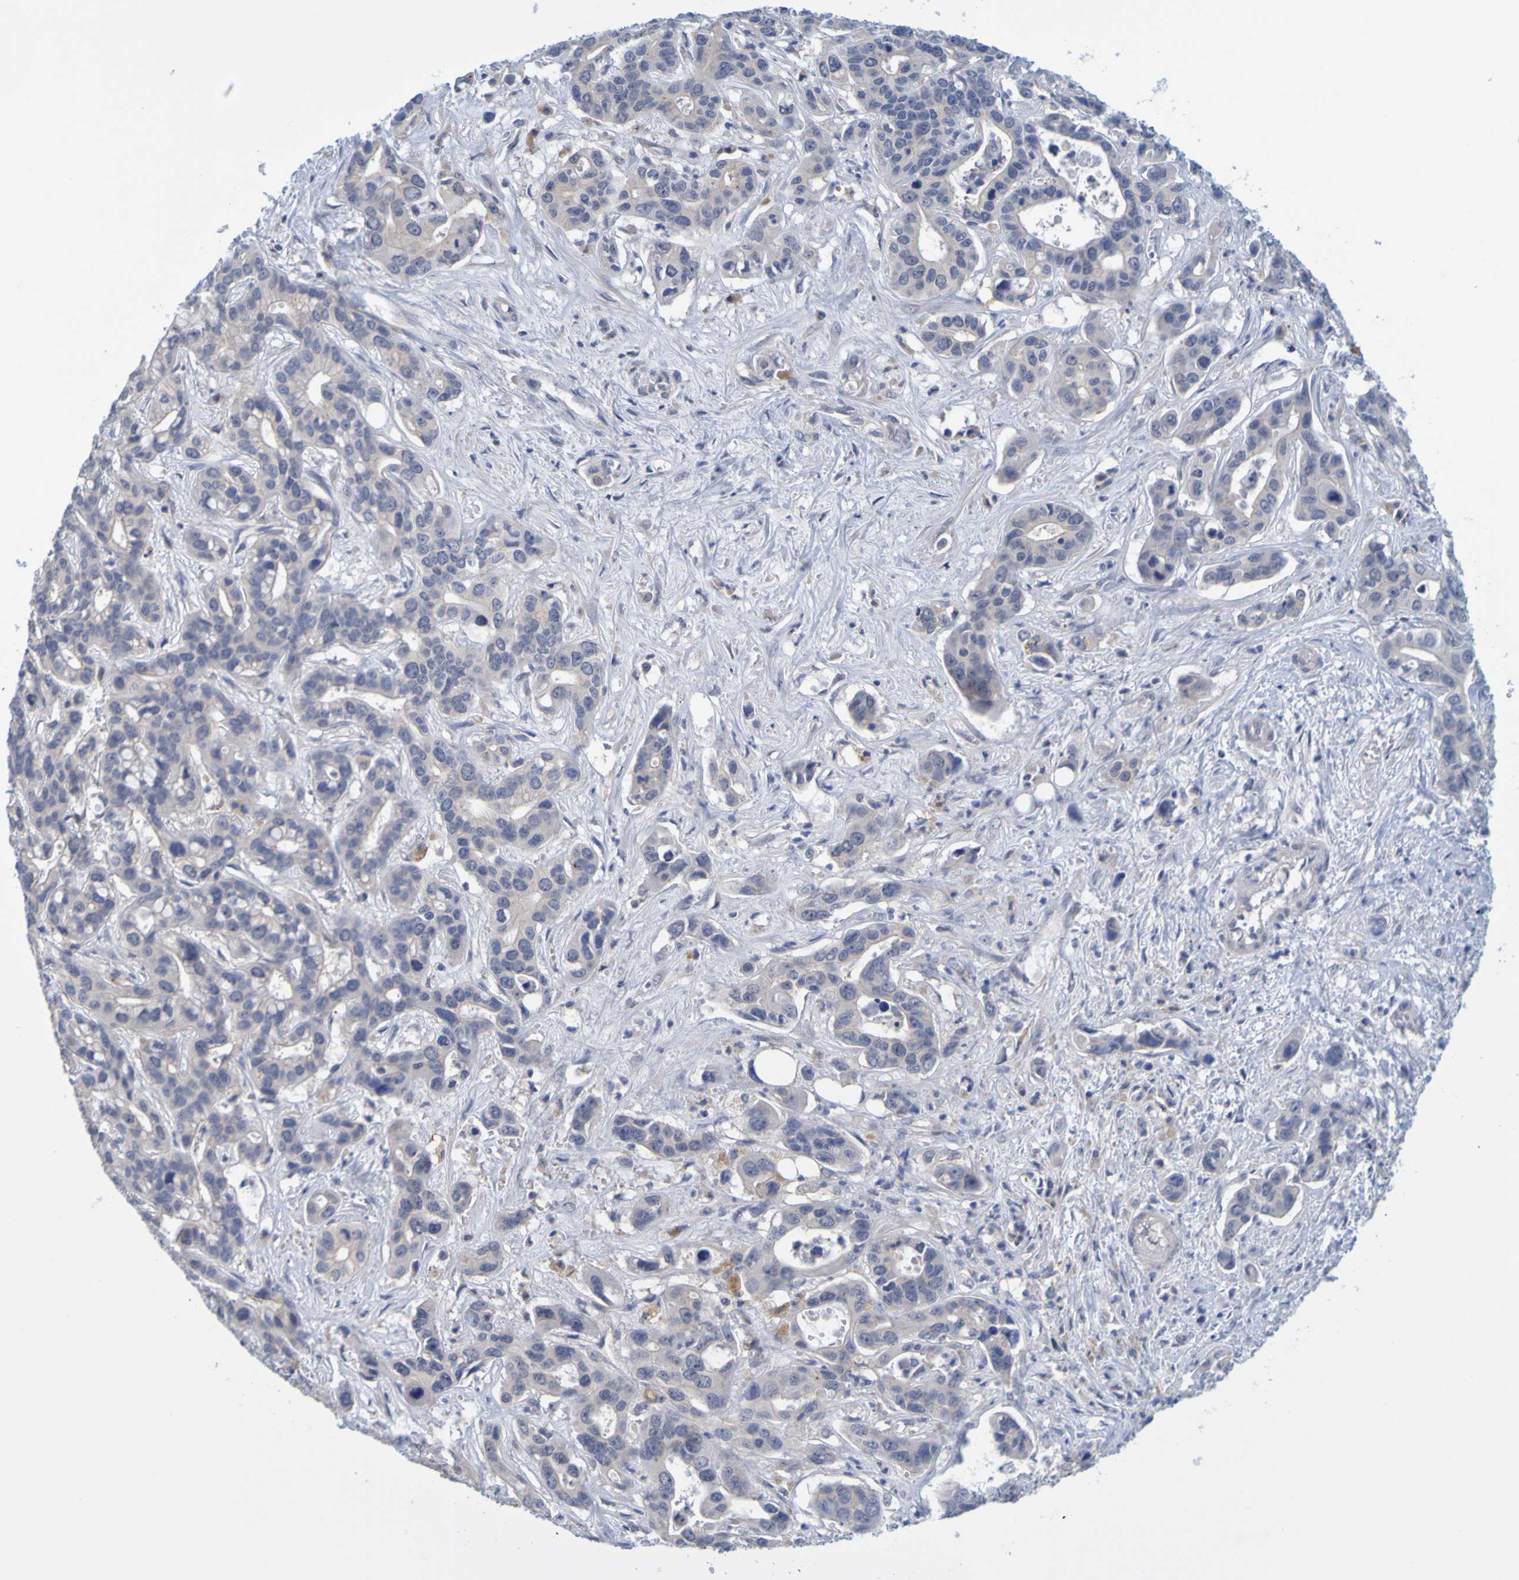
{"staining": {"intensity": "negative", "quantity": "none", "location": "none"}, "tissue": "liver cancer", "cell_type": "Tumor cells", "image_type": "cancer", "snomed": [{"axis": "morphology", "description": "Cholangiocarcinoma"}, {"axis": "topography", "description": "Liver"}], "caption": "DAB immunohistochemical staining of liver cancer (cholangiocarcinoma) reveals no significant staining in tumor cells. Brightfield microscopy of immunohistochemistry (IHC) stained with DAB (brown) and hematoxylin (blue), captured at high magnification.", "gene": "ENDOU", "patient": {"sex": "female", "age": 65}}